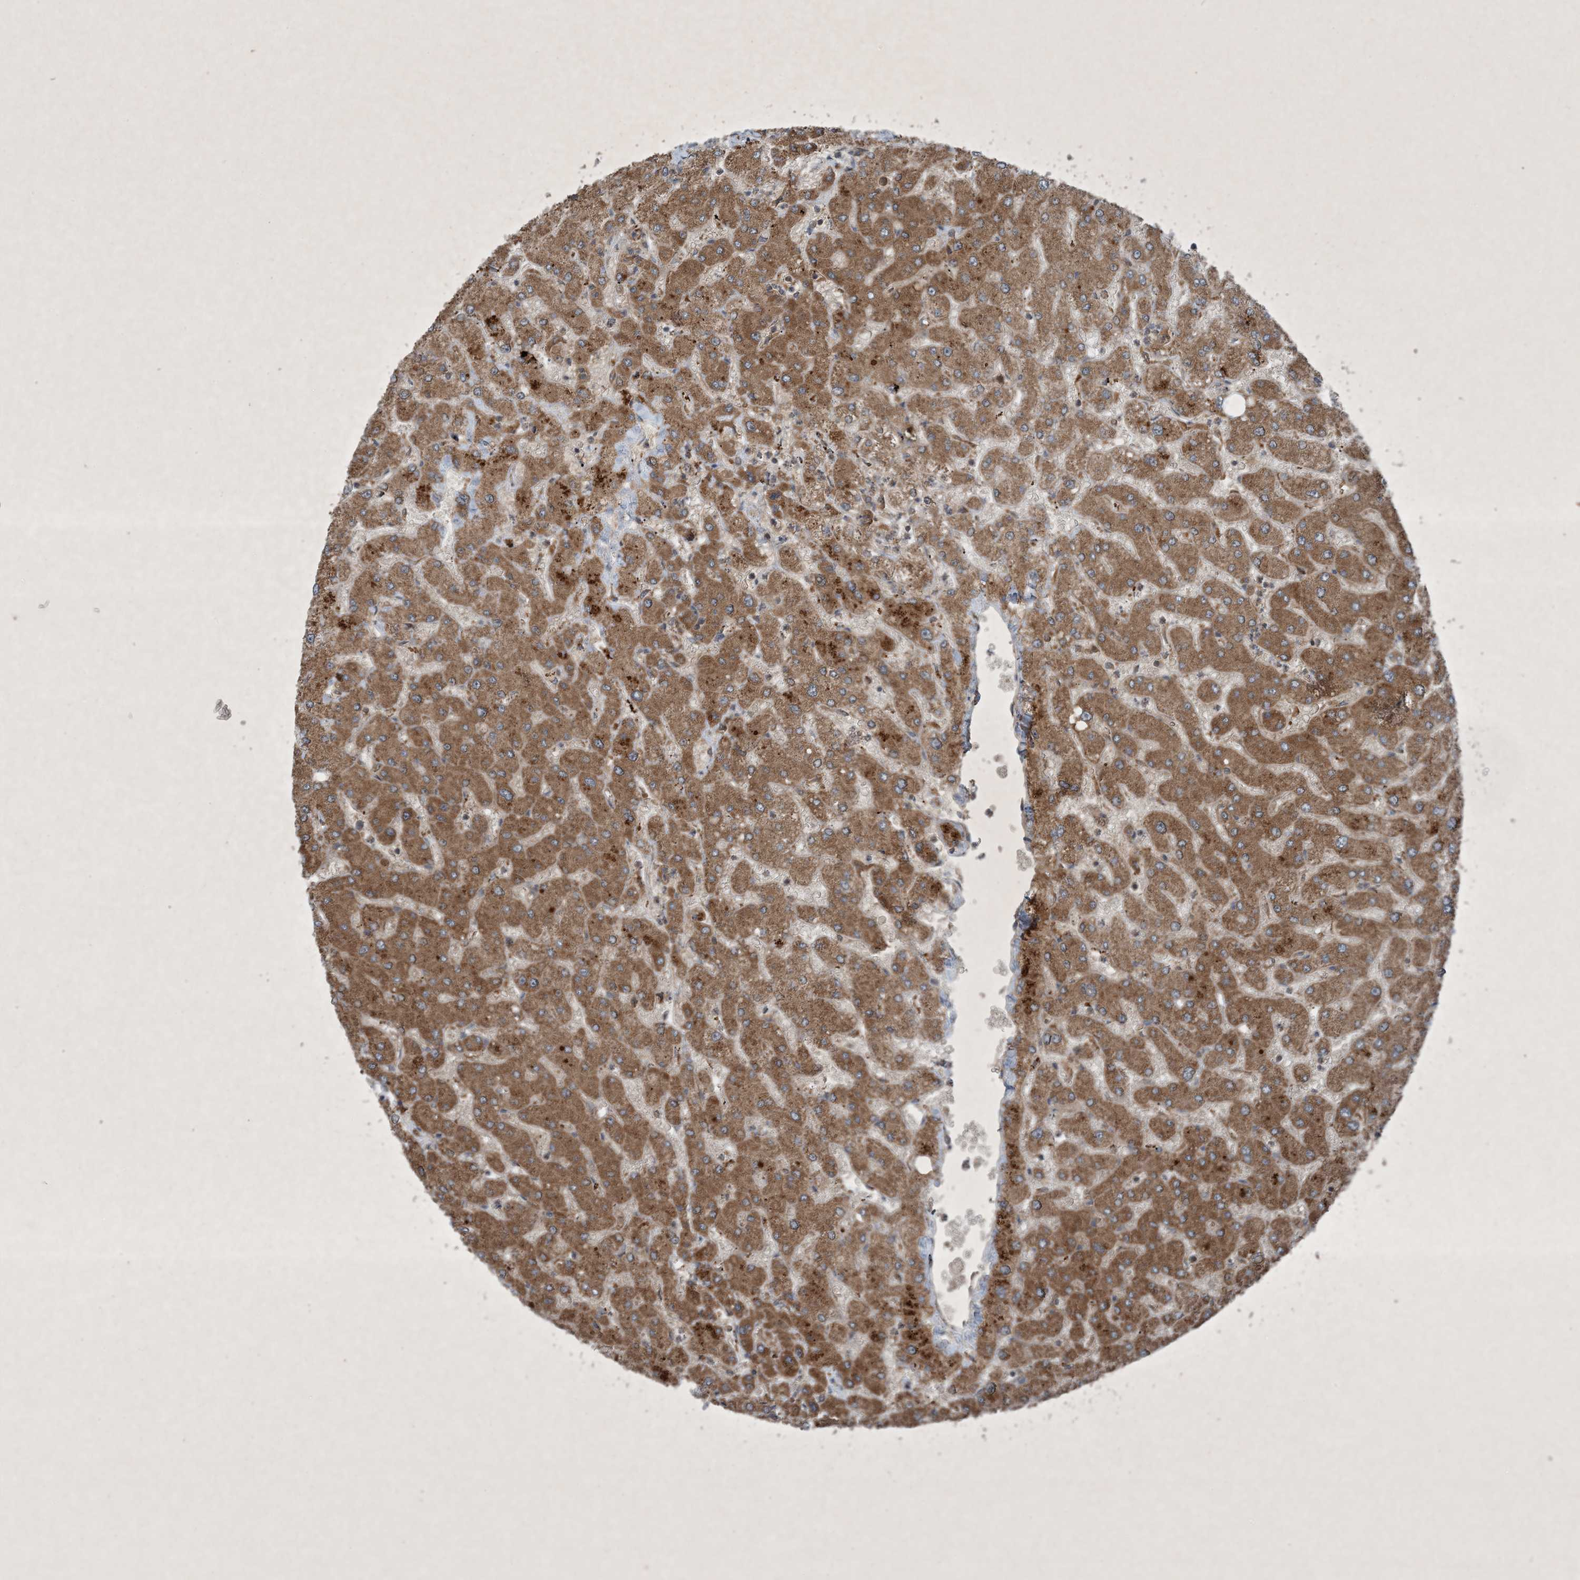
{"staining": {"intensity": "moderate", "quantity": ">75%", "location": "cytoplasmic/membranous"}, "tissue": "liver", "cell_type": "Cholangiocytes", "image_type": "normal", "snomed": [{"axis": "morphology", "description": "Normal tissue, NOS"}, {"axis": "topography", "description": "Liver"}], "caption": "IHC of unremarkable liver shows medium levels of moderate cytoplasmic/membranous positivity in approximately >75% of cholangiocytes. The staining is performed using DAB brown chromogen to label protein expression. The nuclei are counter-stained blue using hematoxylin.", "gene": "GNG5", "patient": {"sex": "male", "age": 55}}